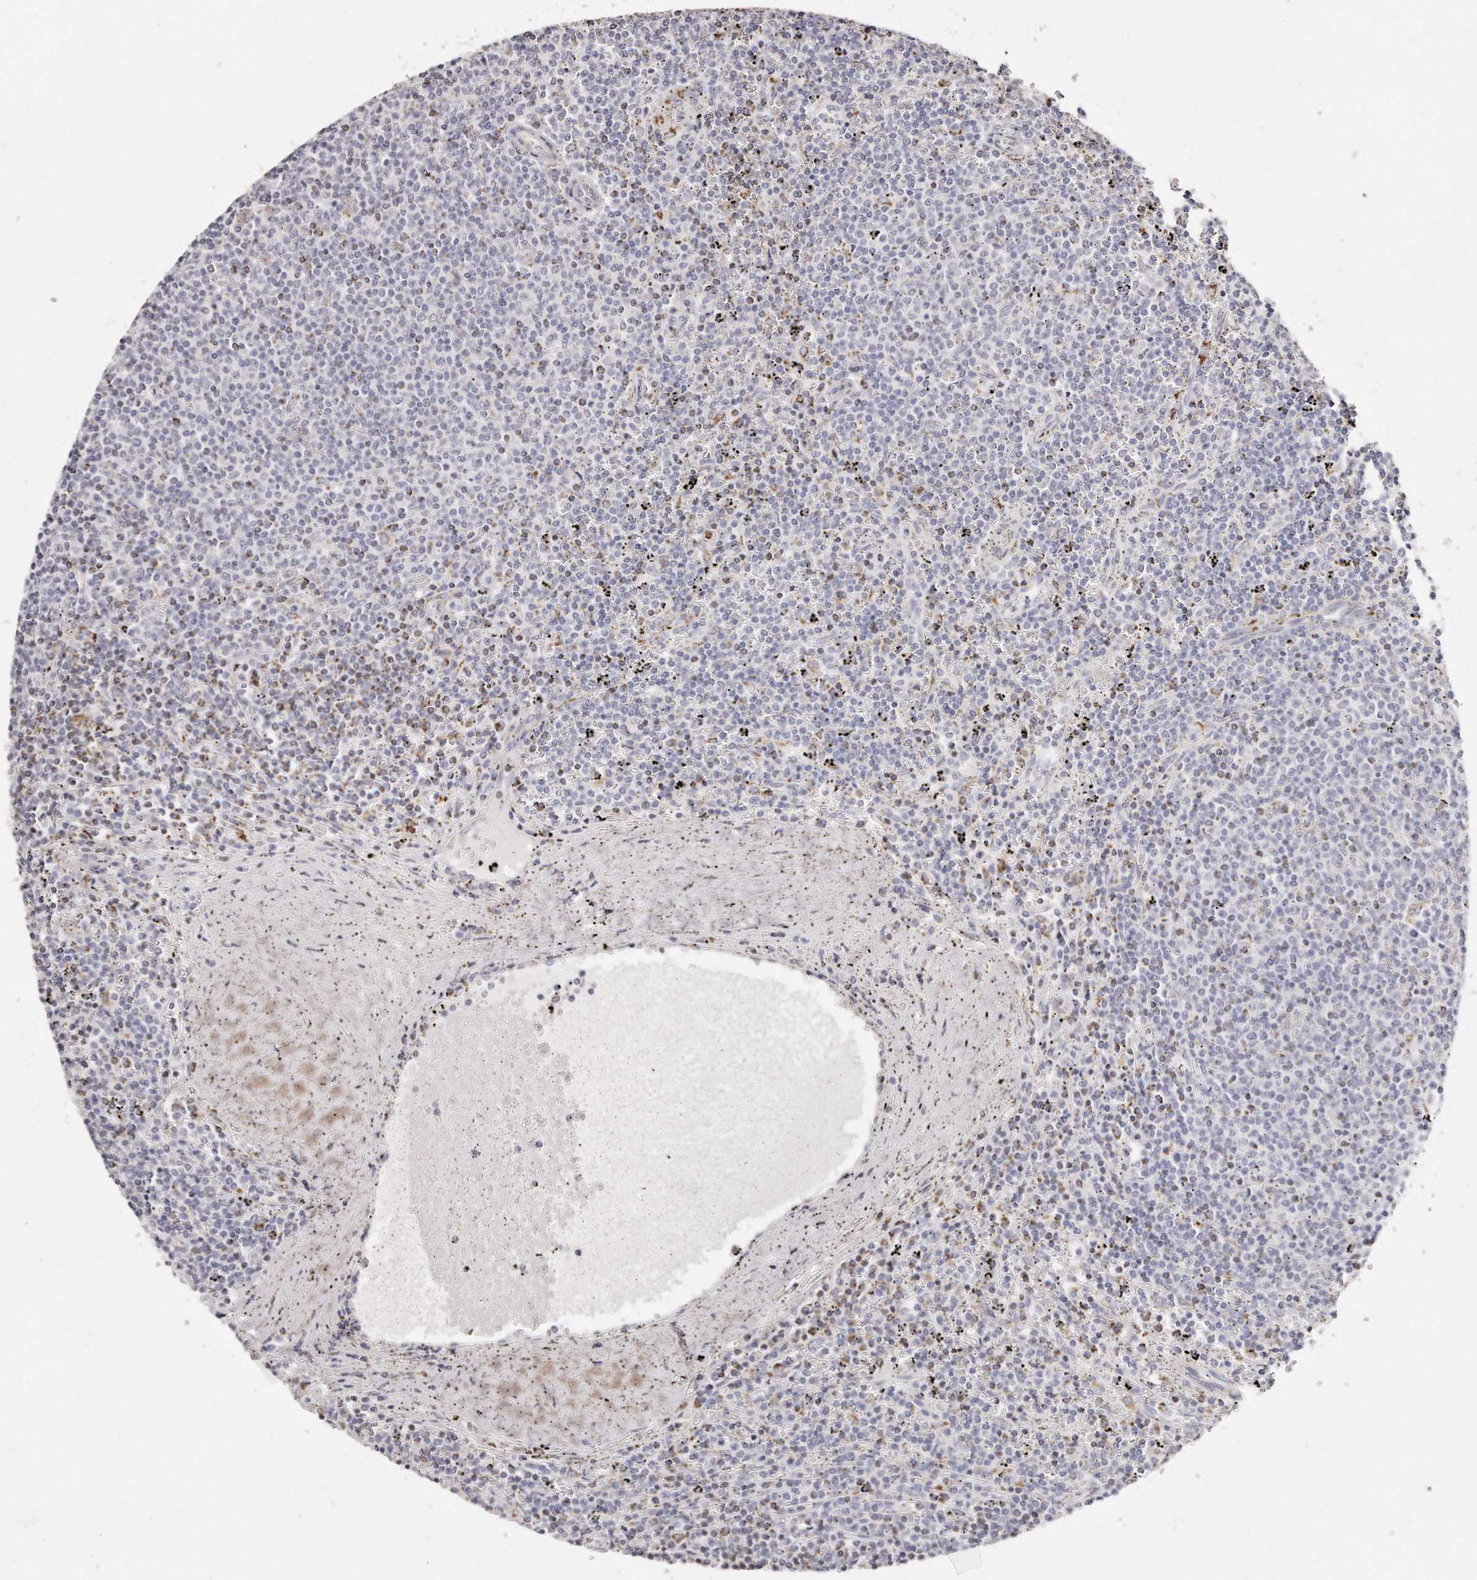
{"staining": {"intensity": "negative", "quantity": "none", "location": "none"}, "tissue": "lymphoma", "cell_type": "Tumor cells", "image_type": "cancer", "snomed": [{"axis": "morphology", "description": "Malignant lymphoma, non-Hodgkin's type, Low grade"}, {"axis": "topography", "description": "Spleen"}], "caption": "Immunohistochemical staining of malignant lymphoma, non-Hodgkin's type (low-grade) shows no significant staining in tumor cells.", "gene": "RTKN", "patient": {"sex": "female", "age": 50}}